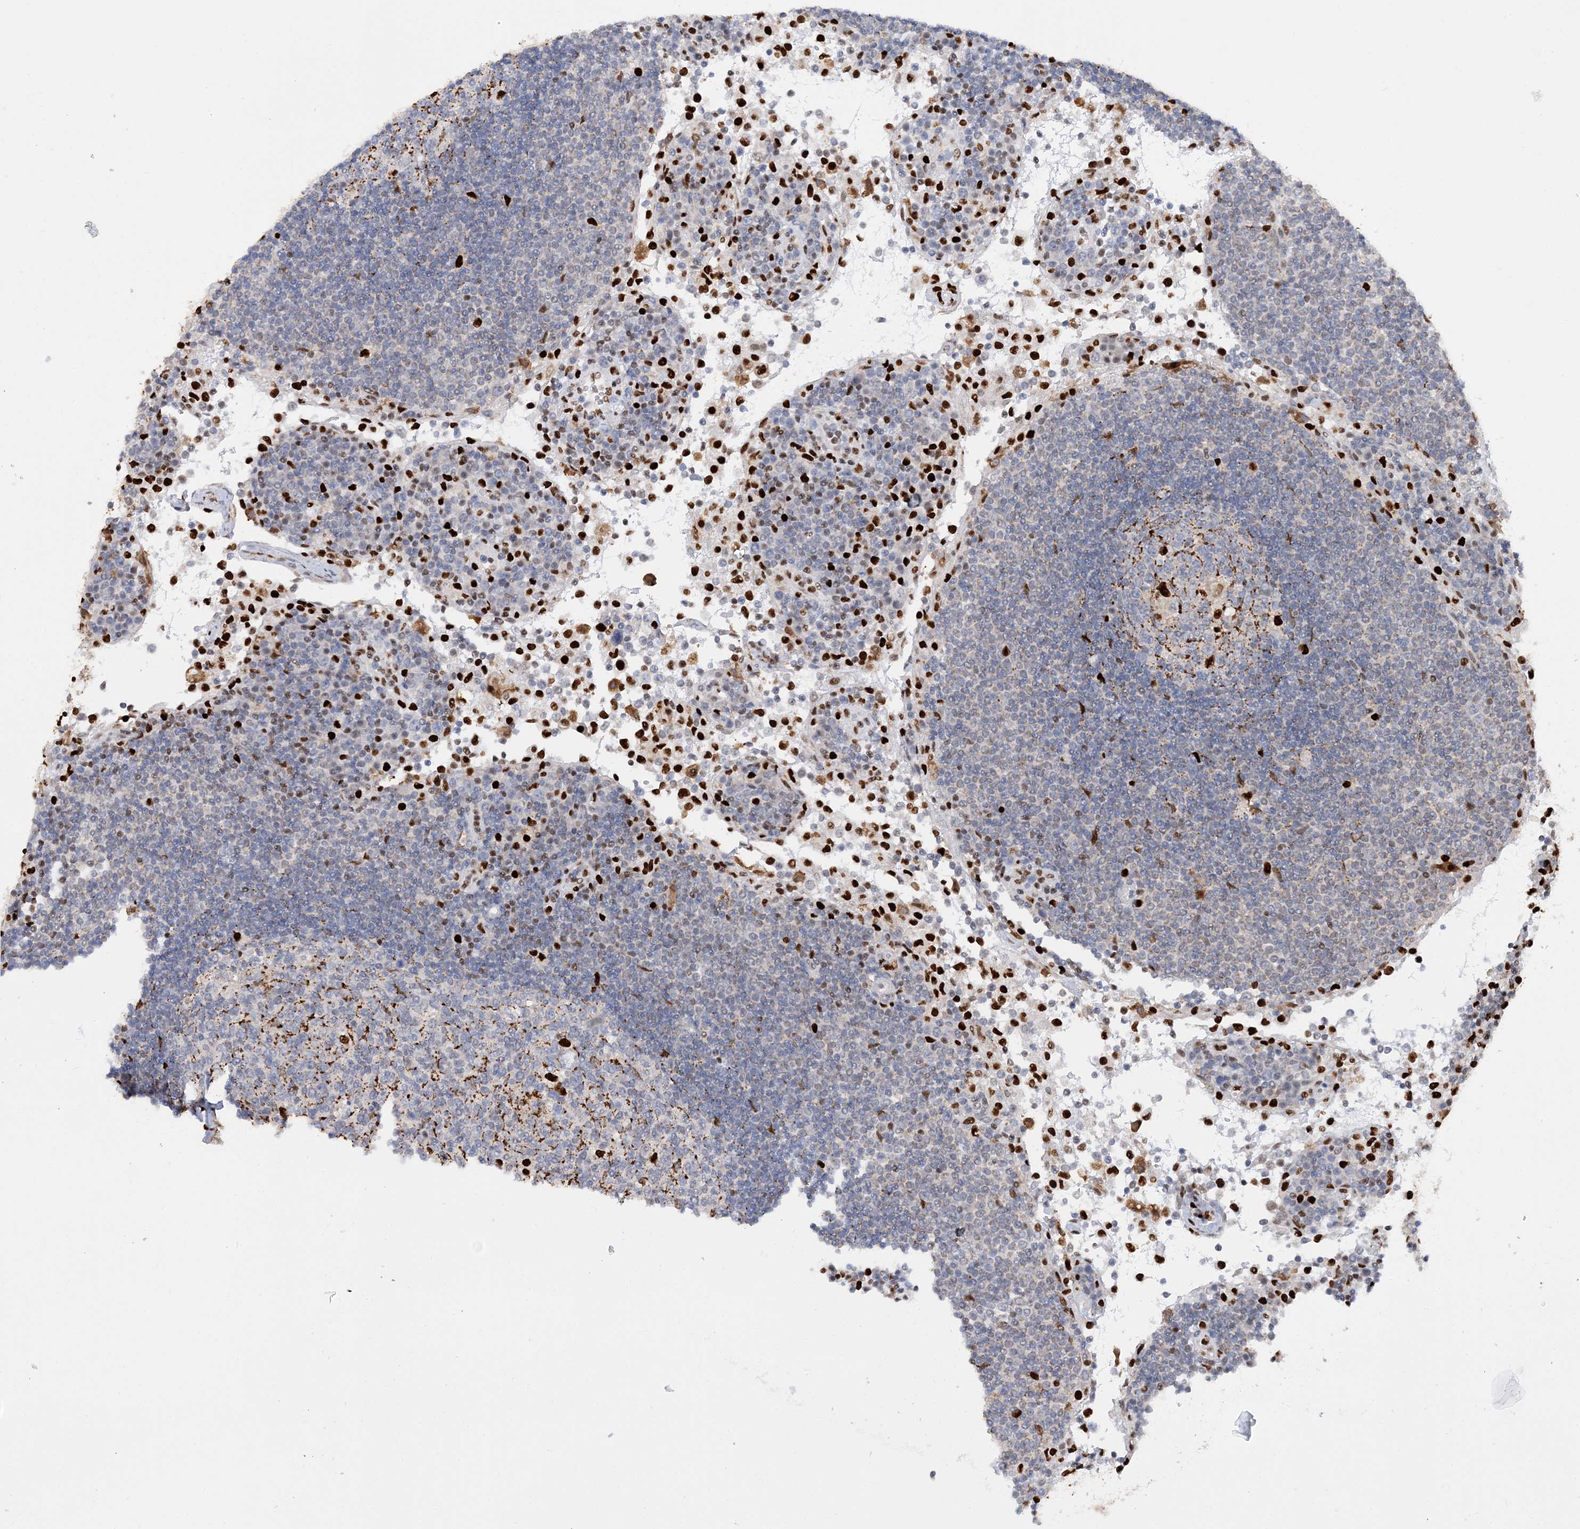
{"staining": {"intensity": "strong", "quantity": "<25%", "location": "nuclear"}, "tissue": "lymph node", "cell_type": "Germinal center cells", "image_type": "normal", "snomed": [{"axis": "morphology", "description": "Normal tissue, NOS"}, {"axis": "topography", "description": "Lymph node"}], "caption": "Protein expression analysis of normal human lymph node reveals strong nuclear expression in about <25% of germinal center cells. (Brightfield microscopy of DAB IHC at high magnification).", "gene": "NIT2", "patient": {"sex": "female", "age": 53}}